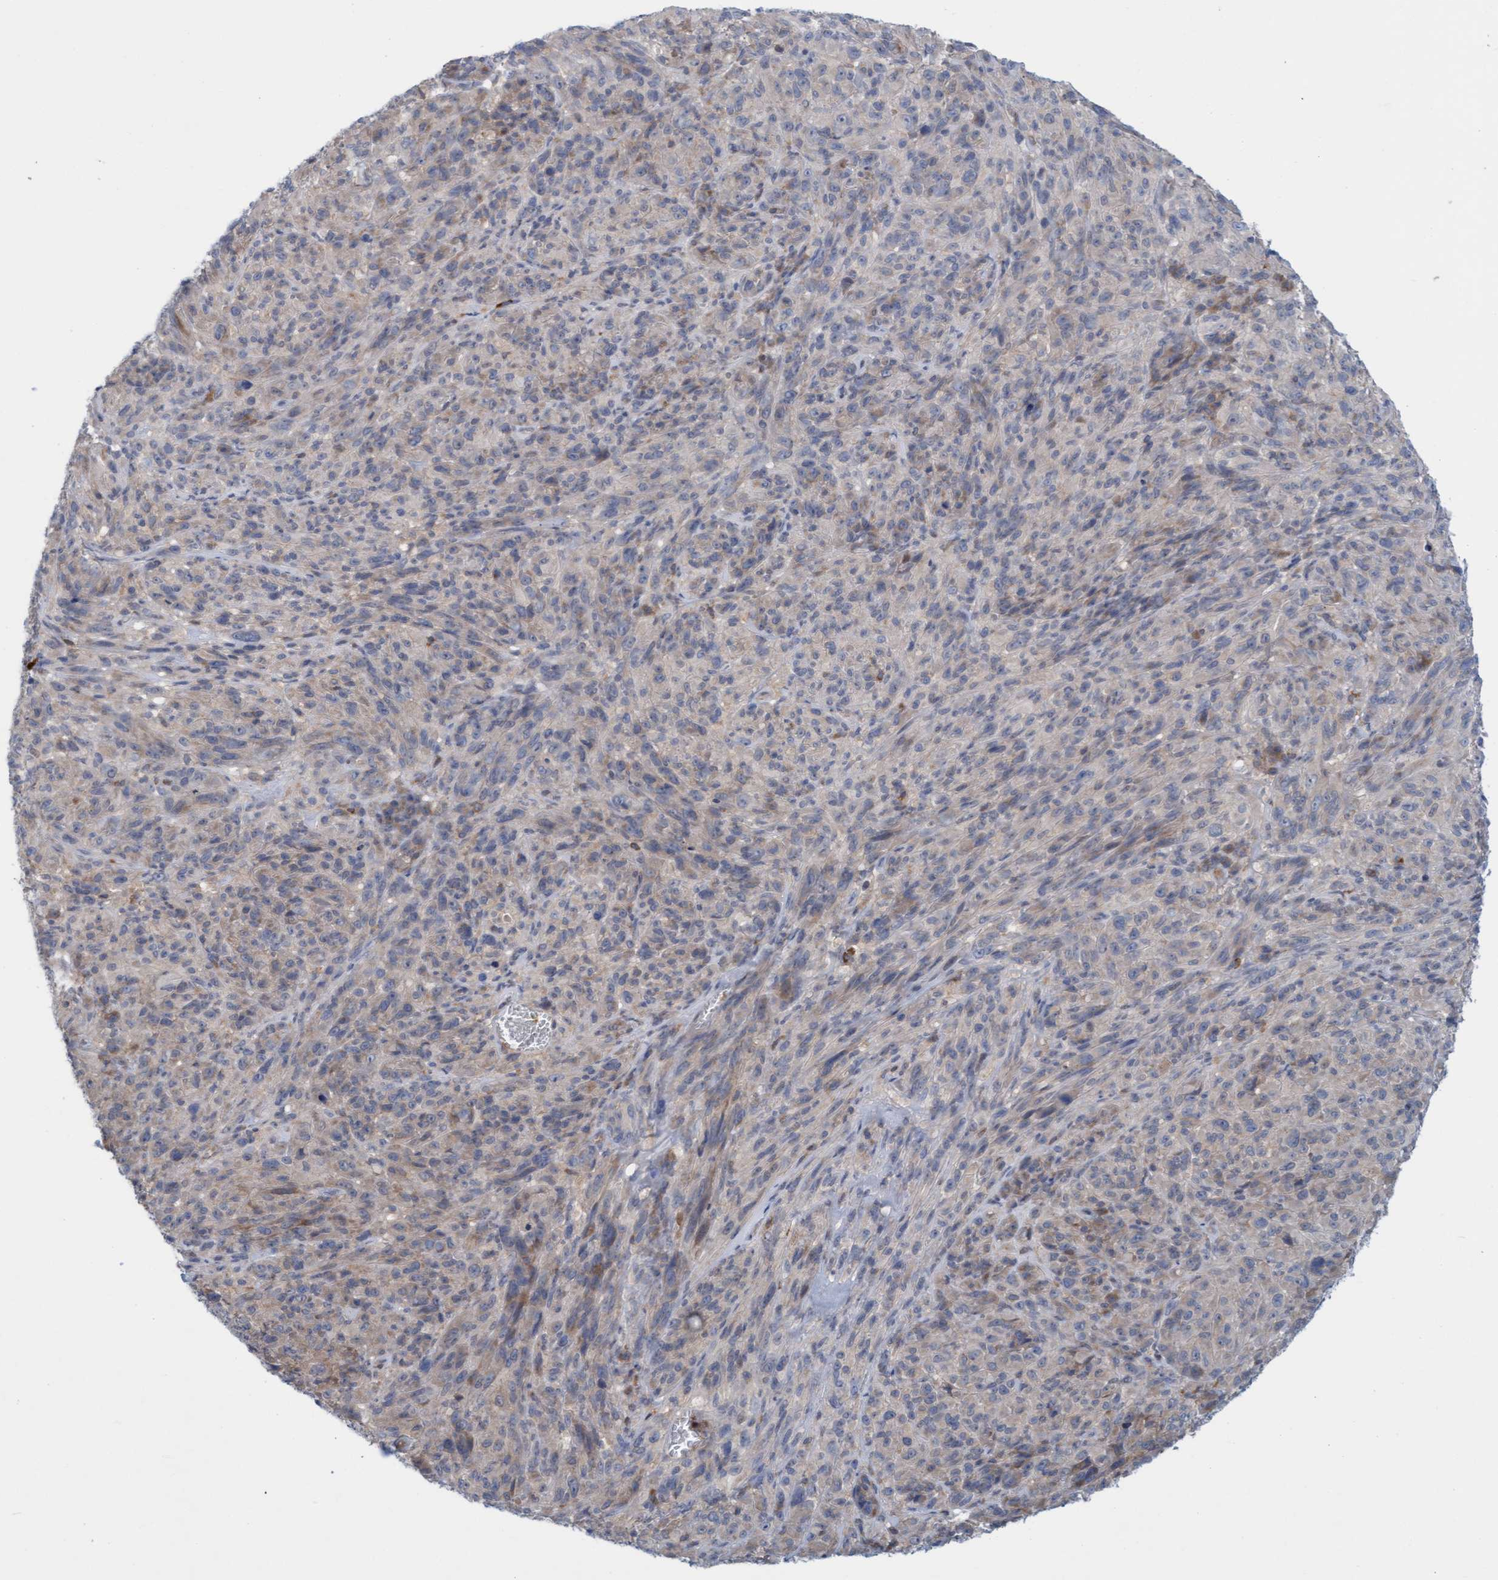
{"staining": {"intensity": "negative", "quantity": "none", "location": "none"}, "tissue": "melanoma", "cell_type": "Tumor cells", "image_type": "cancer", "snomed": [{"axis": "morphology", "description": "Malignant melanoma, NOS"}, {"axis": "topography", "description": "Skin of head"}], "caption": "Histopathology image shows no significant protein staining in tumor cells of malignant melanoma. (DAB IHC with hematoxylin counter stain).", "gene": "KLHL25", "patient": {"sex": "male", "age": 96}}